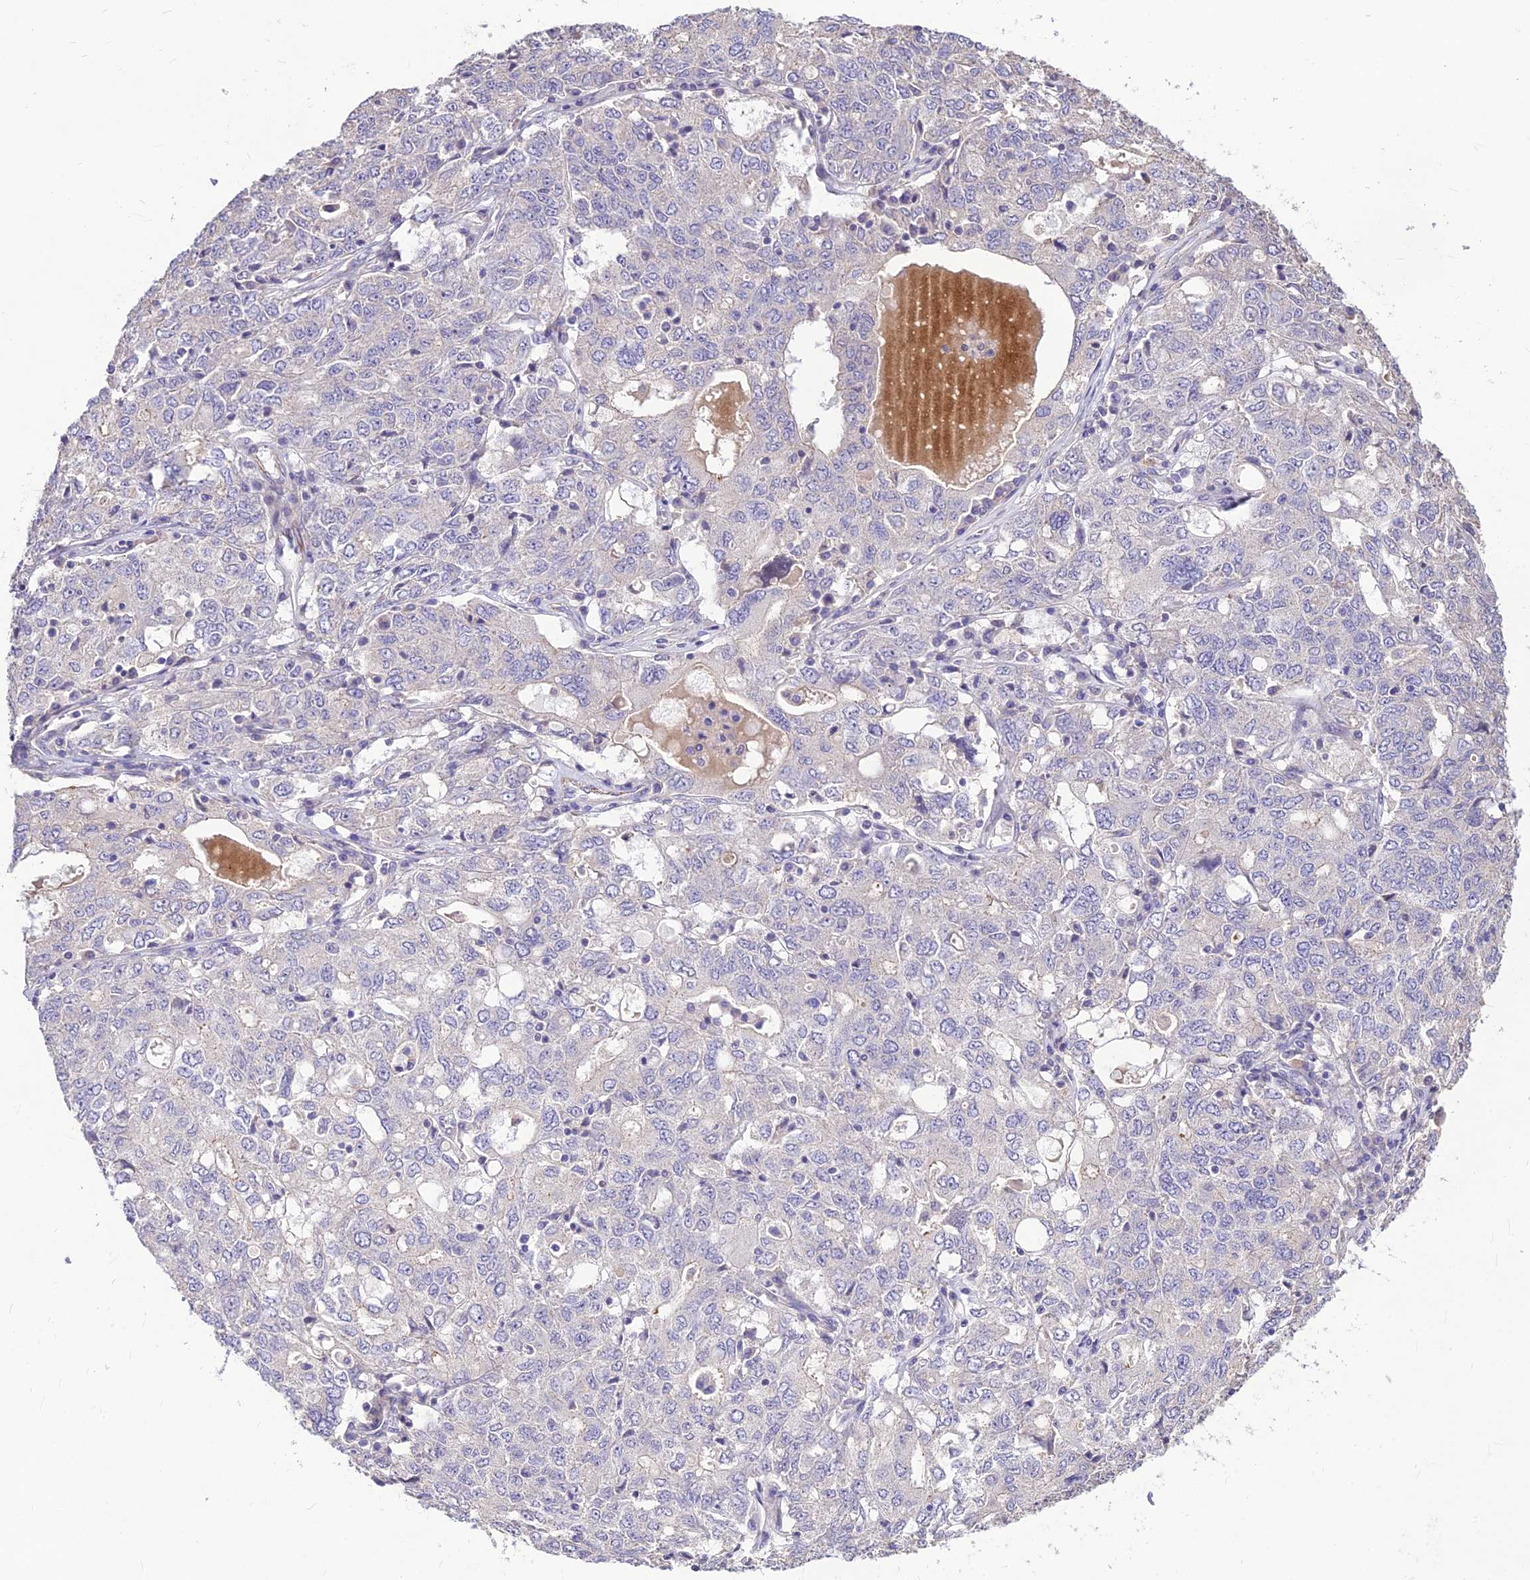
{"staining": {"intensity": "negative", "quantity": "none", "location": "none"}, "tissue": "ovarian cancer", "cell_type": "Tumor cells", "image_type": "cancer", "snomed": [{"axis": "morphology", "description": "Carcinoma, endometroid"}, {"axis": "topography", "description": "Ovary"}], "caption": "An image of ovarian cancer stained for a protein displays no brown staining in tumor cells.", "gene": "CLUH", "patient": {"sex": "female", "age": 62}}